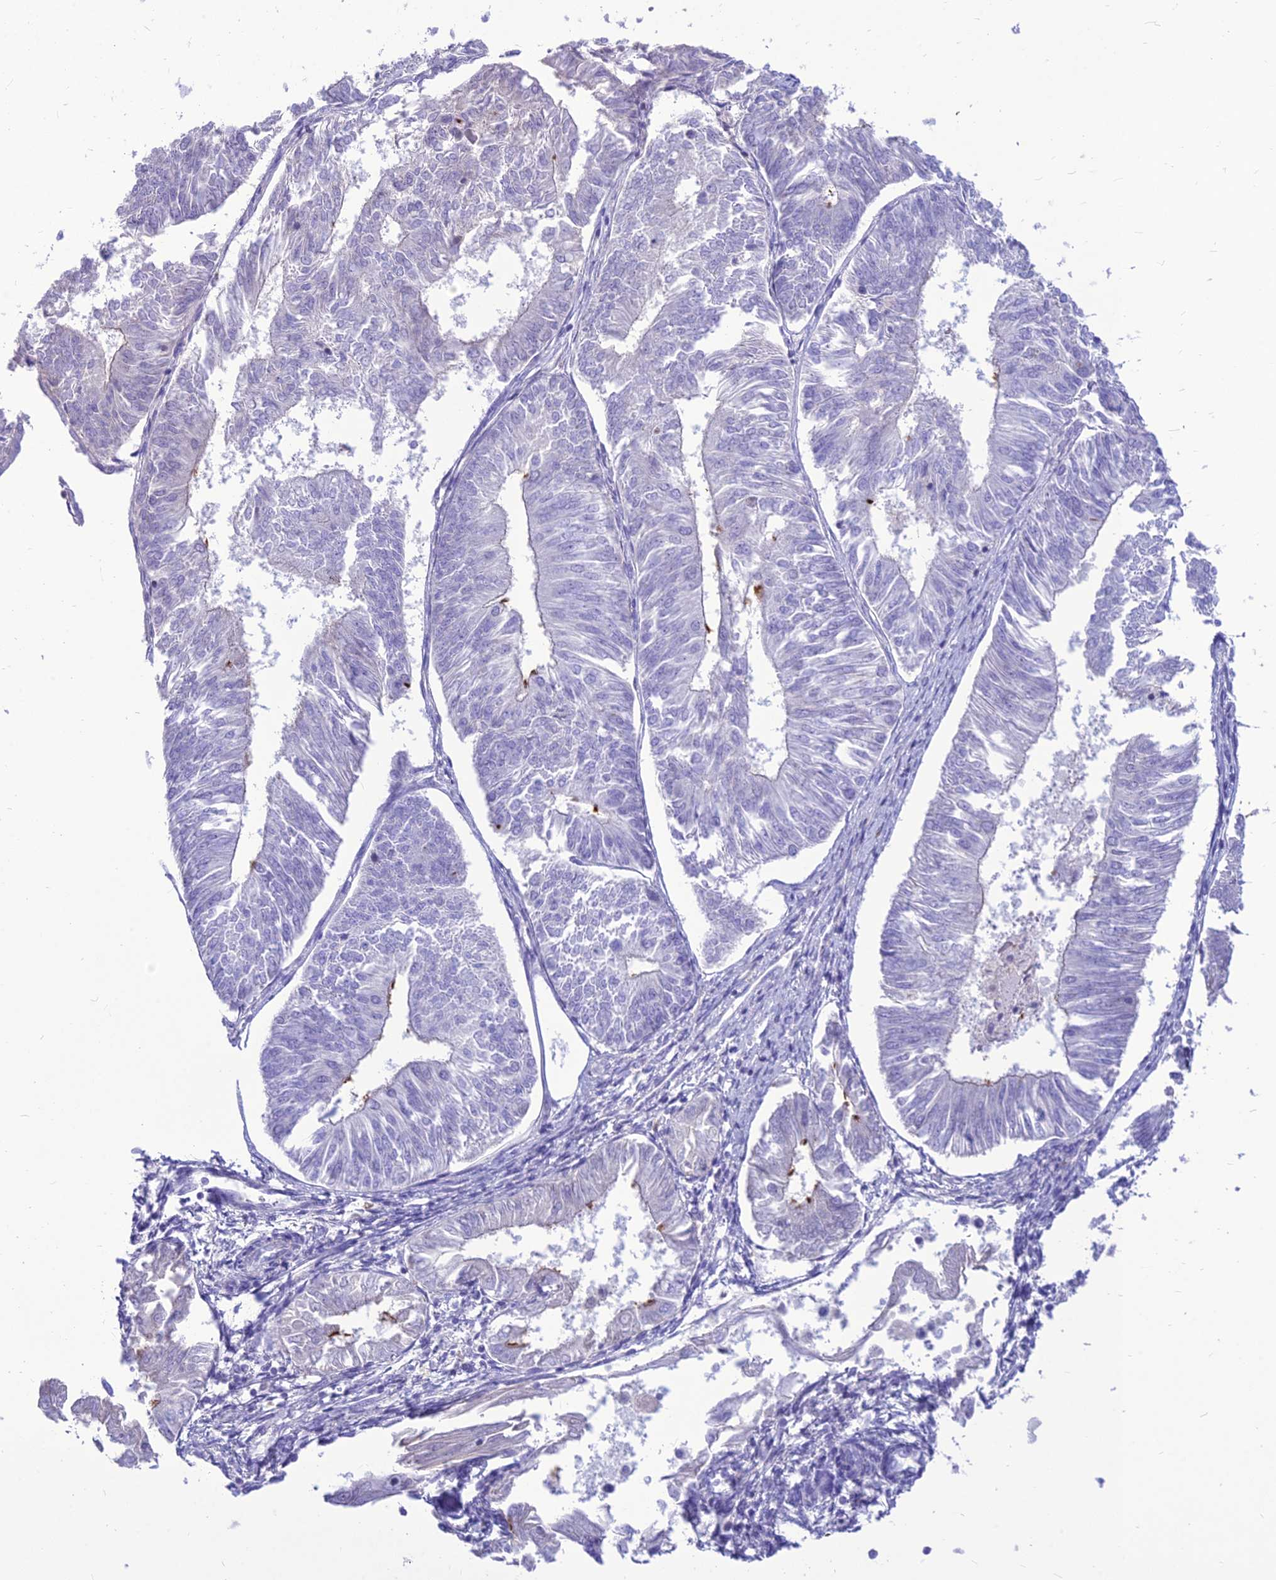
{"staining": {"intensity": "negative", "quantity": "none", "location": "none"}, "tissue": "endometrial cancer", "cell_type": "Tumor cells", "image_type": "cancer", "snomed": [{"axis": "morphology", "description": "Adenocarcinoma, NOS"}, {"axis": "topography", "description": "Endometrium"}], "caption": "An IHC micrograph of endometrial cancer is shown. There is no staining in tumor cells of endometrial cancer.", "gene": "TEKT3", "patient": {"sex": "female", "age": 58}}